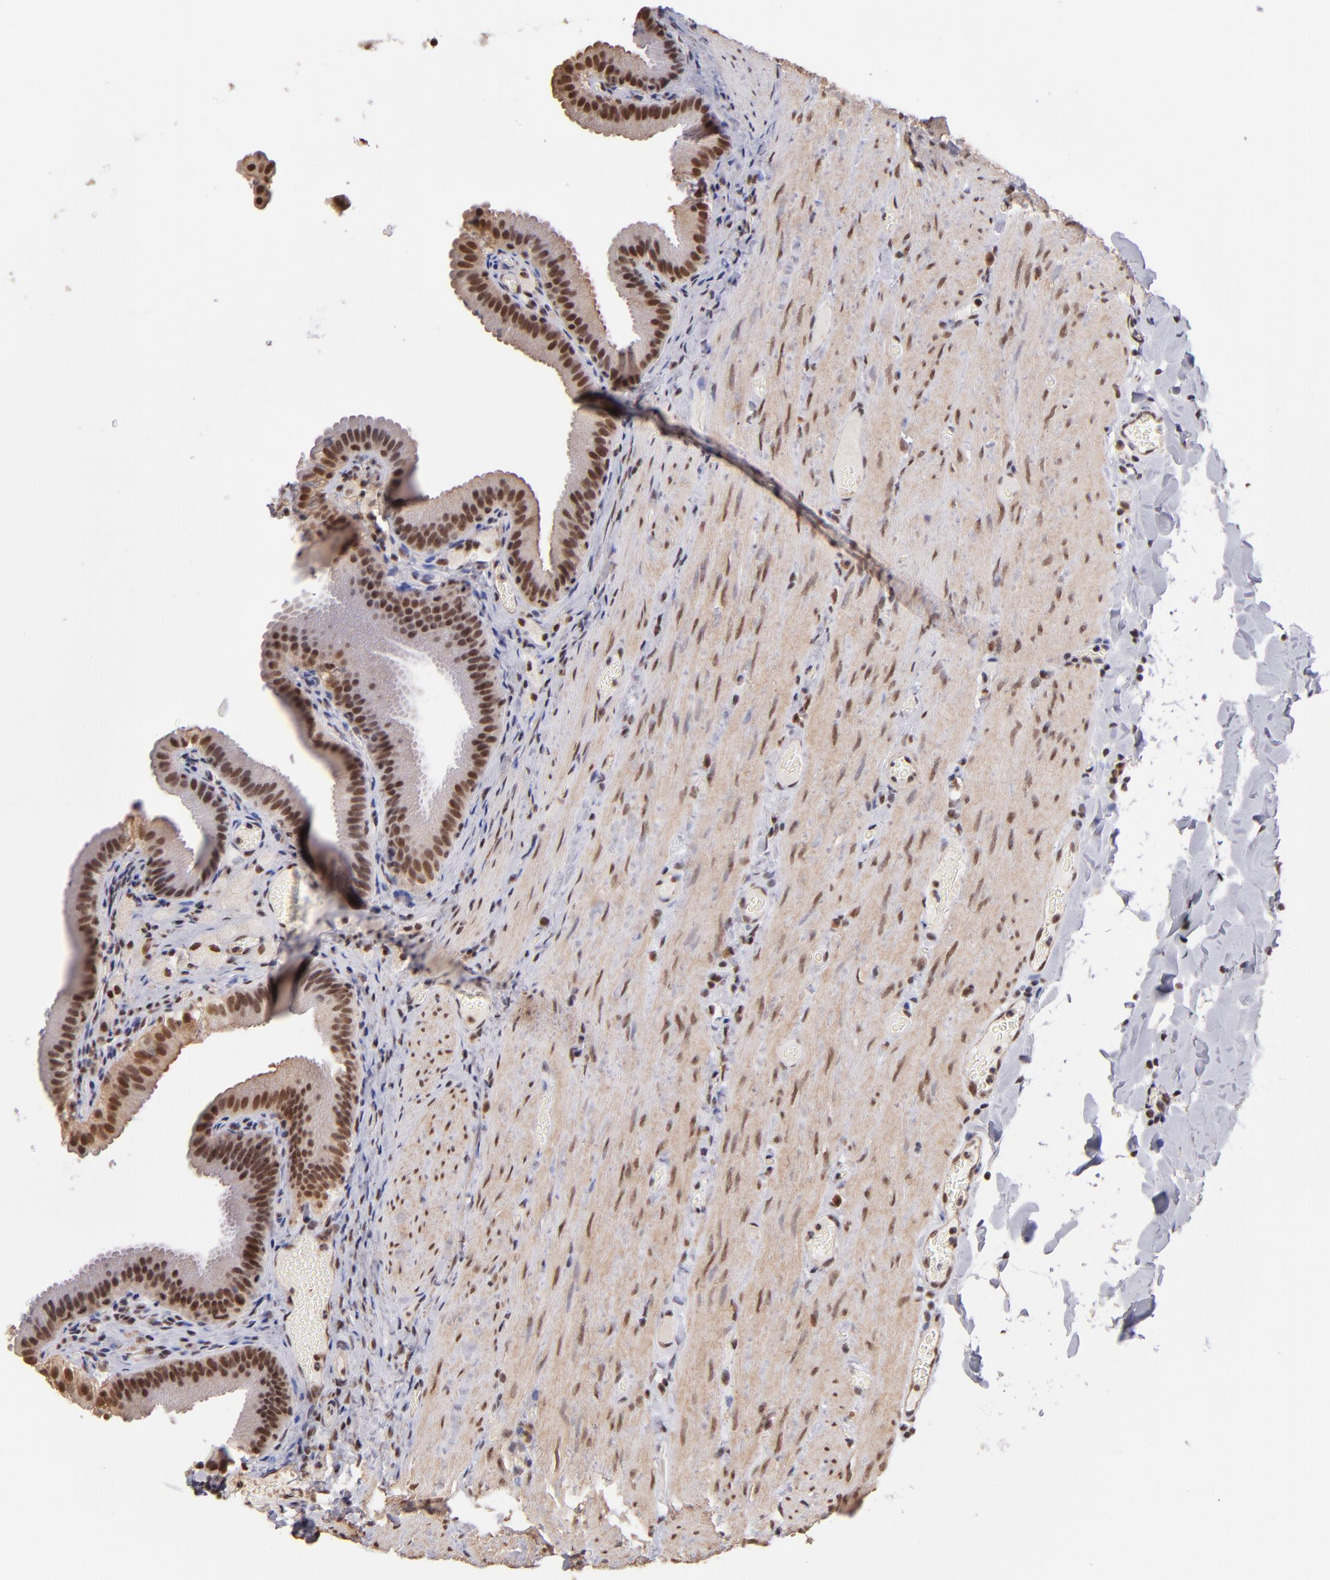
{"staining": {"intensity": "strong", "quantity": ">75%", "location": "cytoplasmic/membranous,nuclear"}, "tissue": "gallbladder", "cell_type": "Glandular cells", "image_type": "normal", "snomed": [{"axis": "morphology", "description": "Normal tissue, NOS"}, {"axis": "topography", "description": "Gallbladder"}], "caption": "Glandular cells demonstrate high levels of strong cytoplasmic/membranous,nuclear expression in approximately >75% of cells in benign human gallbladder.", "gene": "TERF2", "patient": {"sex": "female", "age": 24}}